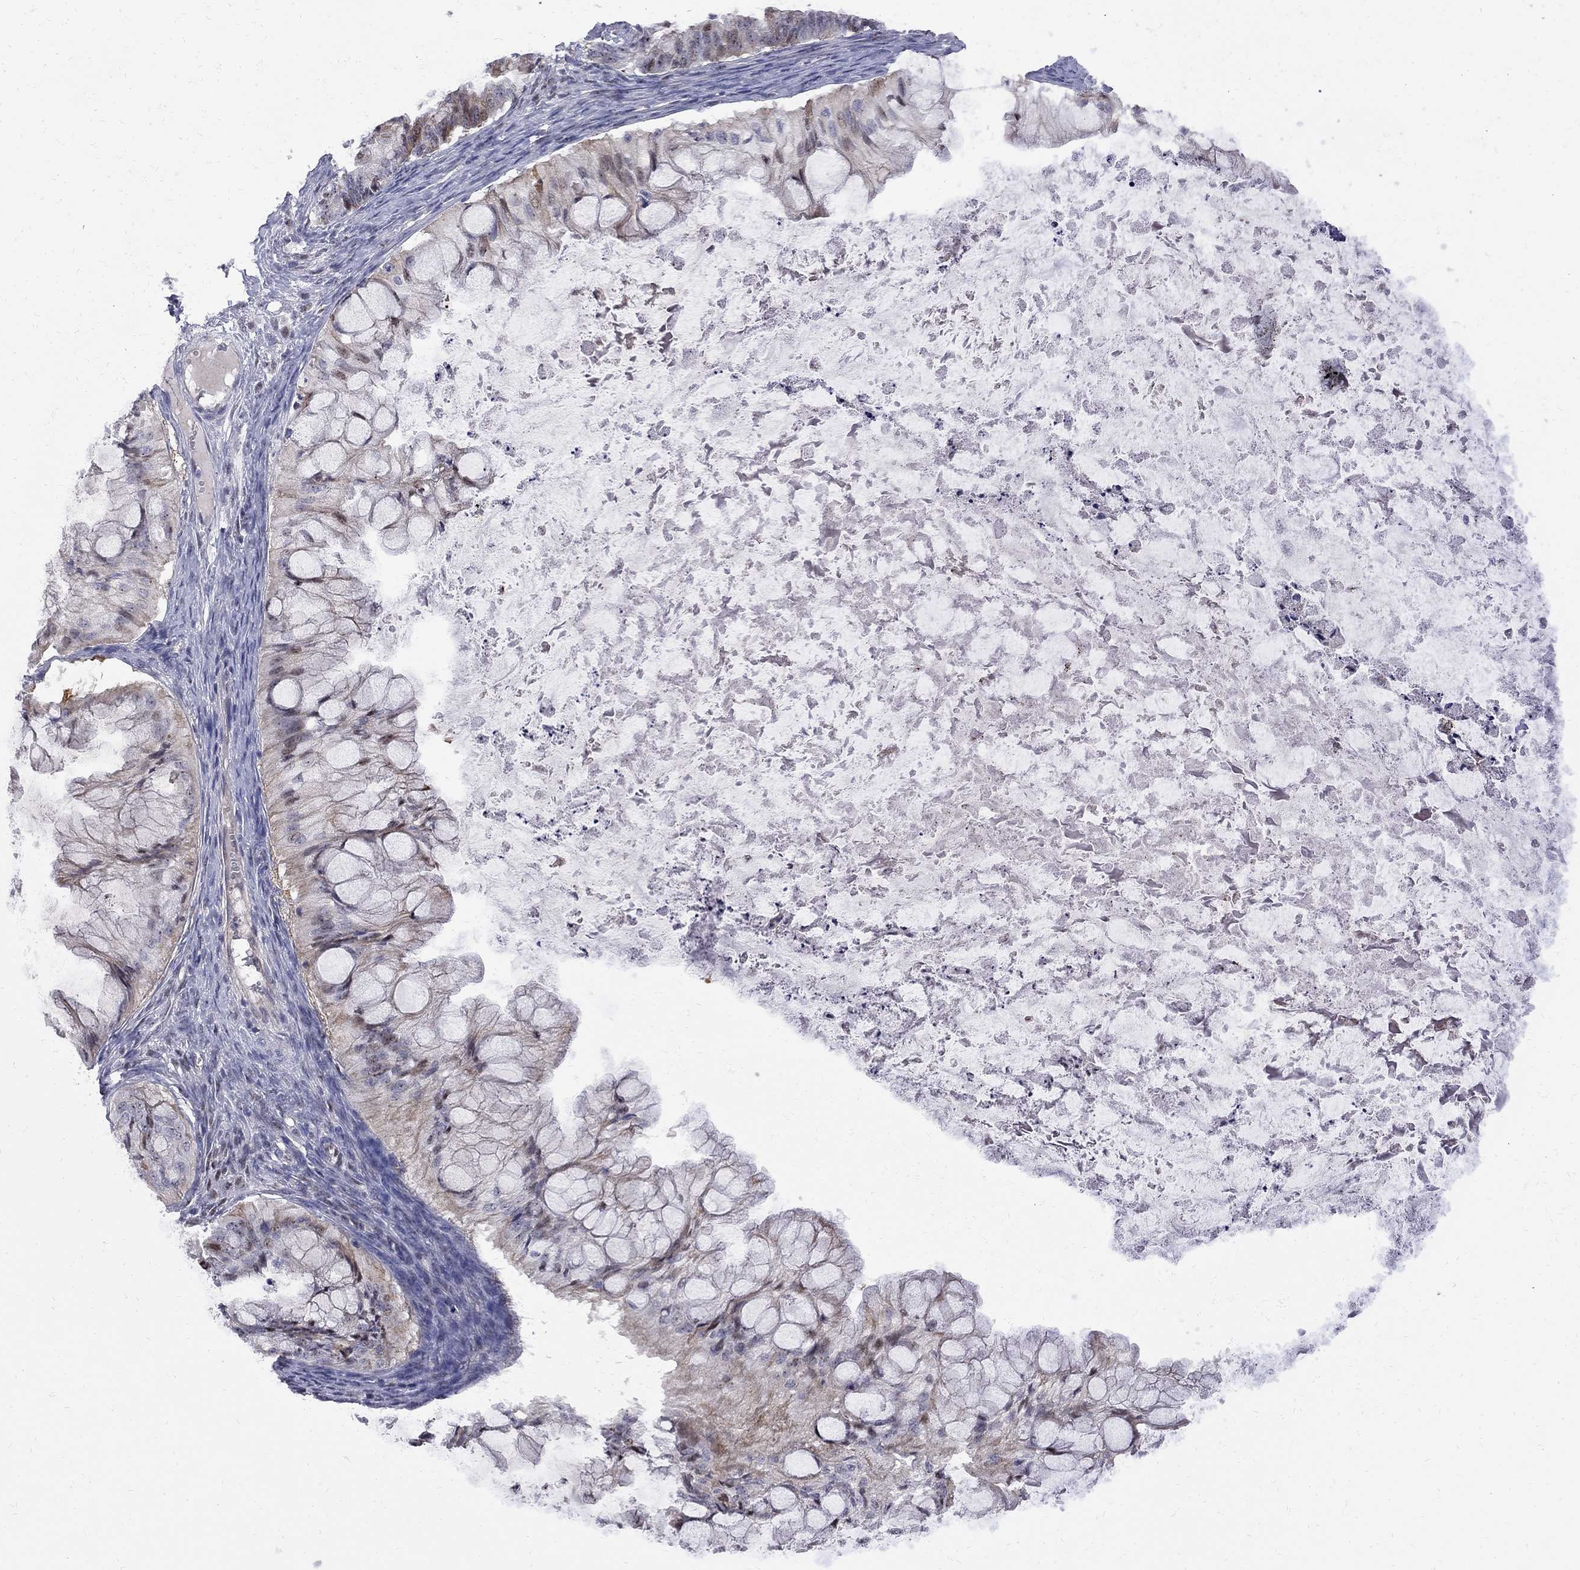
{"staining": {"intensity": "weak", "quantity": ">75%", "location": "cytoplasmic/membranous"}, "tissue": "ovarian cancer", "cell_type": "Tumor cells", "image_type": "cancer", "snomed": [{"axis": "morphology", "description": "Cystadenocarcinoma, mucinous, NOS"}, {"axis": "topography", "description": "Ovary"}], "caption": "This is a micrograph of immunohistochemistry (IHC) staining of ovarian cancer (mucinous cystadenocarcinoma), which shows weak staining in the cytoplasmic/membranous of tumor cells.", "gene": "DHX33", "patient": {"sex": "female", "age": 57}}